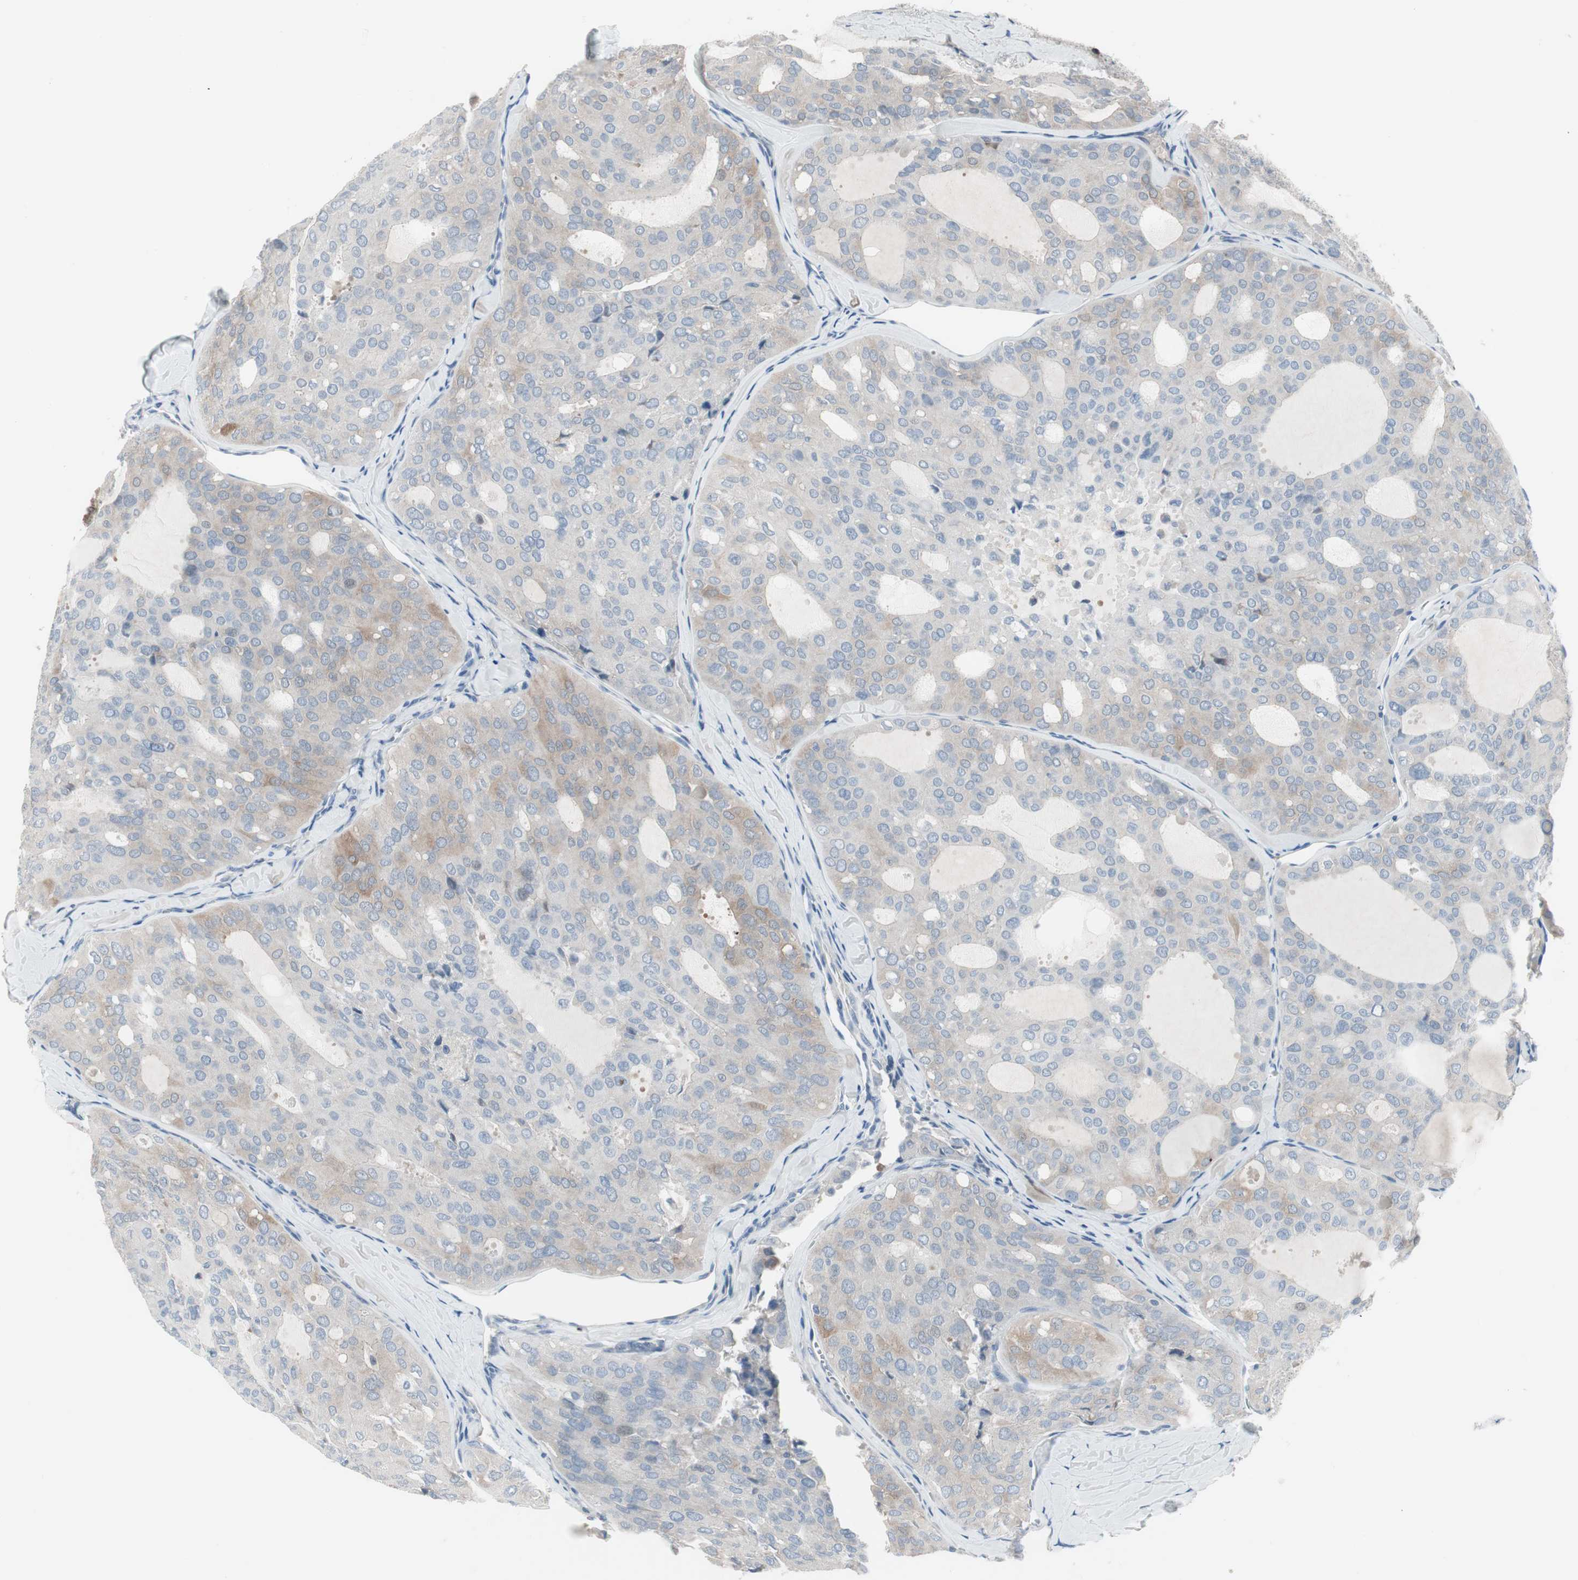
{"staining": {"intensity": "weak", "quantity": ">75%", "location": "cytoplasmic/membranous"}, "tissue": "thyroid cancer", "cell_type": "Tumor cells", "image_type": "cancer", "snomed": [{"axis": "morphology", "description": "Follicular adenoma carcinoma, NOS"}, {"axis": "topography", "description": "Thyroid gland"}], "caption": "DAB (3,3'-diaminobenzidine) immunohistochemical staining of follicular adenoma carcinoma (thyroid) displays weak cytoplasmic/membranous protein positivity in about >75% of tumor cells. (DAB (3,3'-diaminobenzidine) = brown stain, brightfield microscopy at high magnification).", "gene": "PIGR", "patient": {"sex": "male", "age": 75}}